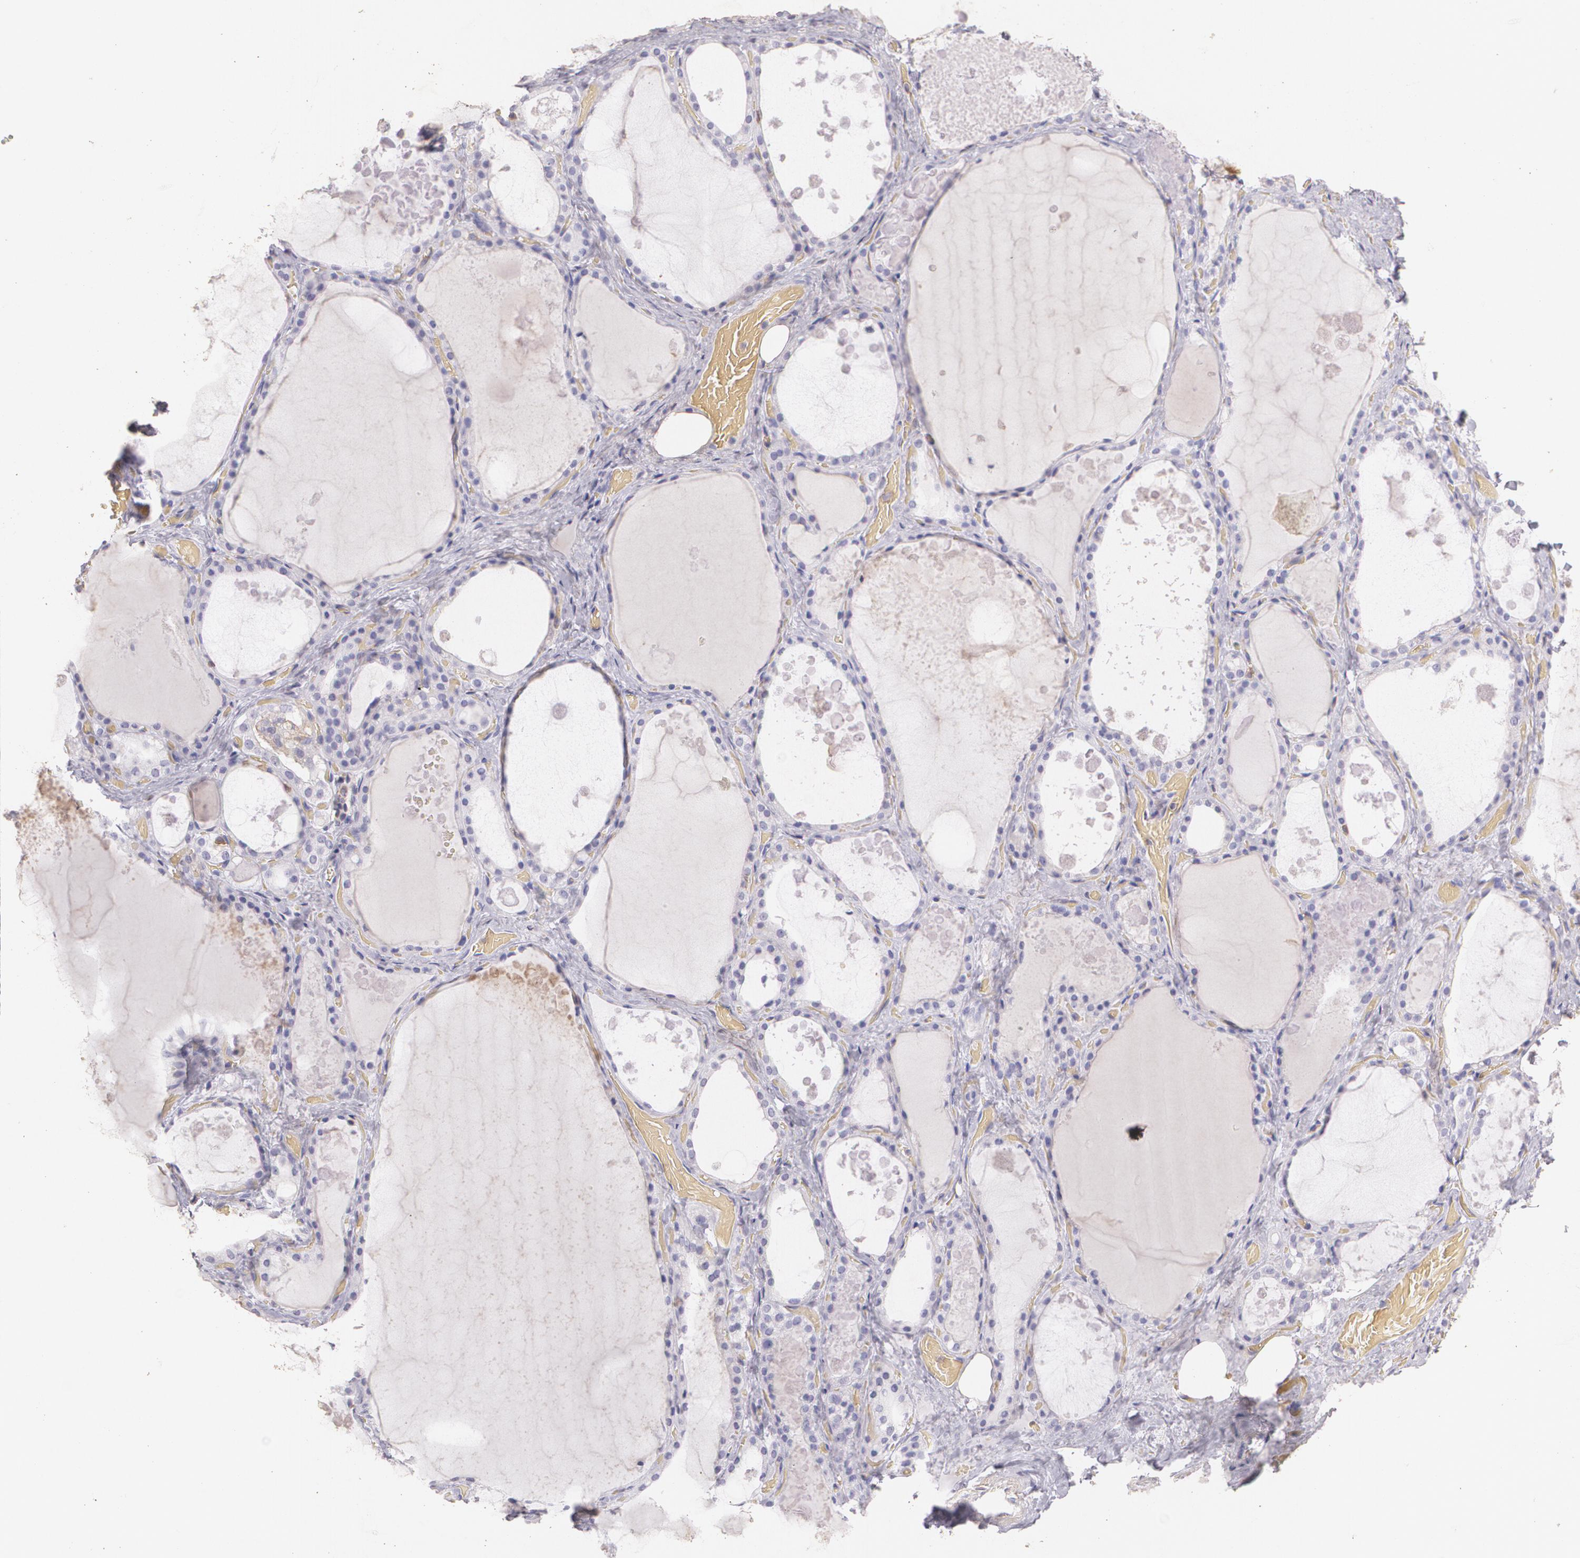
{"staining": {"intensity": "negative", "quantity": "none", "location": "none"}, "tissue": "thyroid gland", "cell_type": "Glandular cells", "image_type": "normal", "snomed": [{"axis": "morphology", "description": "Normal tissue, NOS"}, {"axis": "topography", "description": "Thyroid gland"}], "caption": "Immunohistochemistry histopathology image of unremarkable human thyroid gland stained for a protein (brown), which reveals no staining in glandular cells.", "gene": "TGFBR1", "patient": {"sex": "male", "age": 61}}